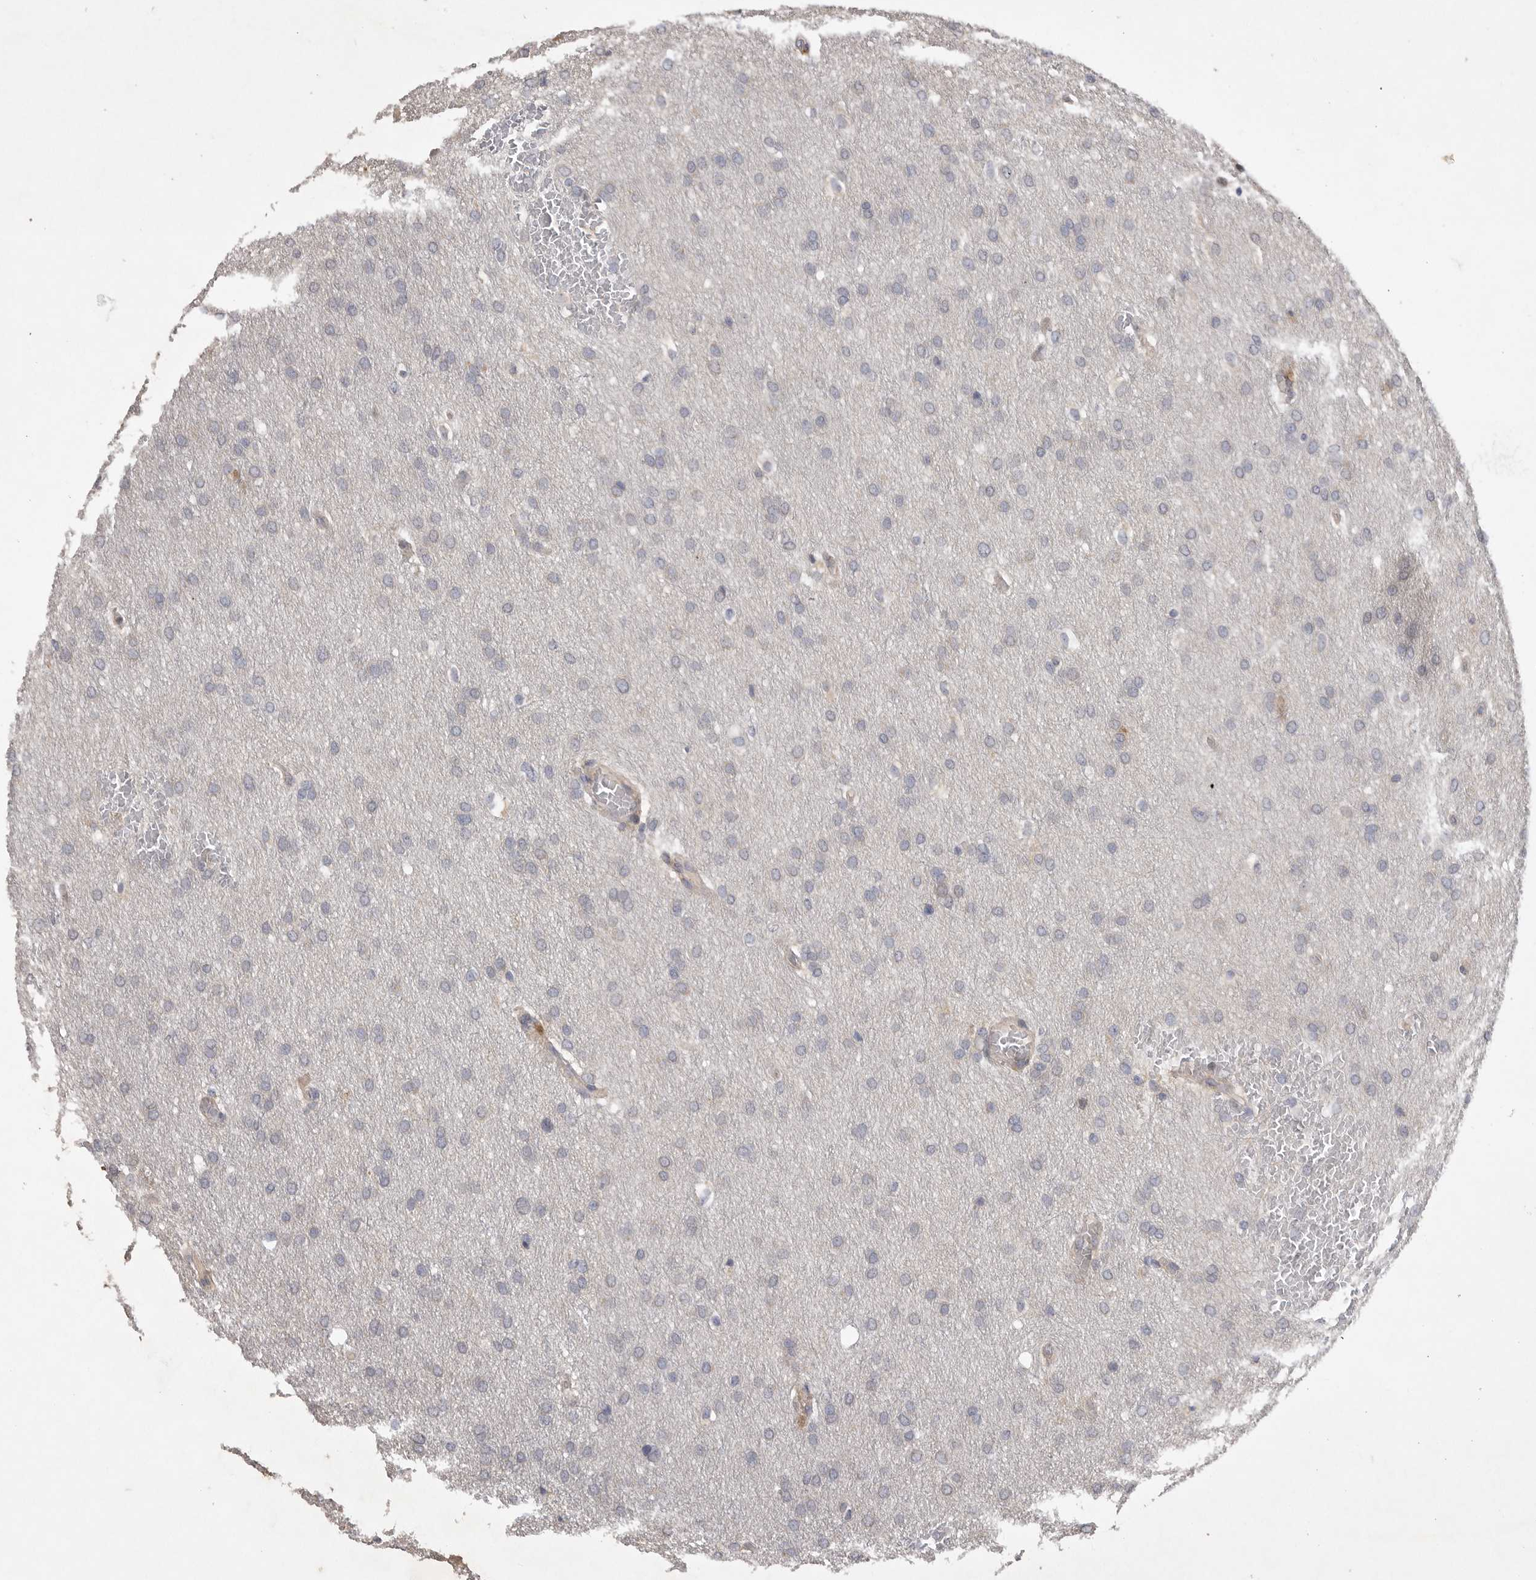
{"staining": {"intensity": "negative", "quantity": "none", "location": "none"}, "tissue": "glioma", "cell_type": "Tumor cells", "image_type": "cancer", "snomed": [{"axis": "morphology", "description": "Glioma, malignant, Low grade"}, {"axis": "topography", "description": "Brain"}], "caption": "Immunohistochemistry of human low-grade glioma (malignant) demonstrates no expression in tumor cells. (Immunohistochemistry (ihc), brightfield microscopy, high magnification).", "gene": "EDEM3", "patient": {"sex": "female", "age": 37}}